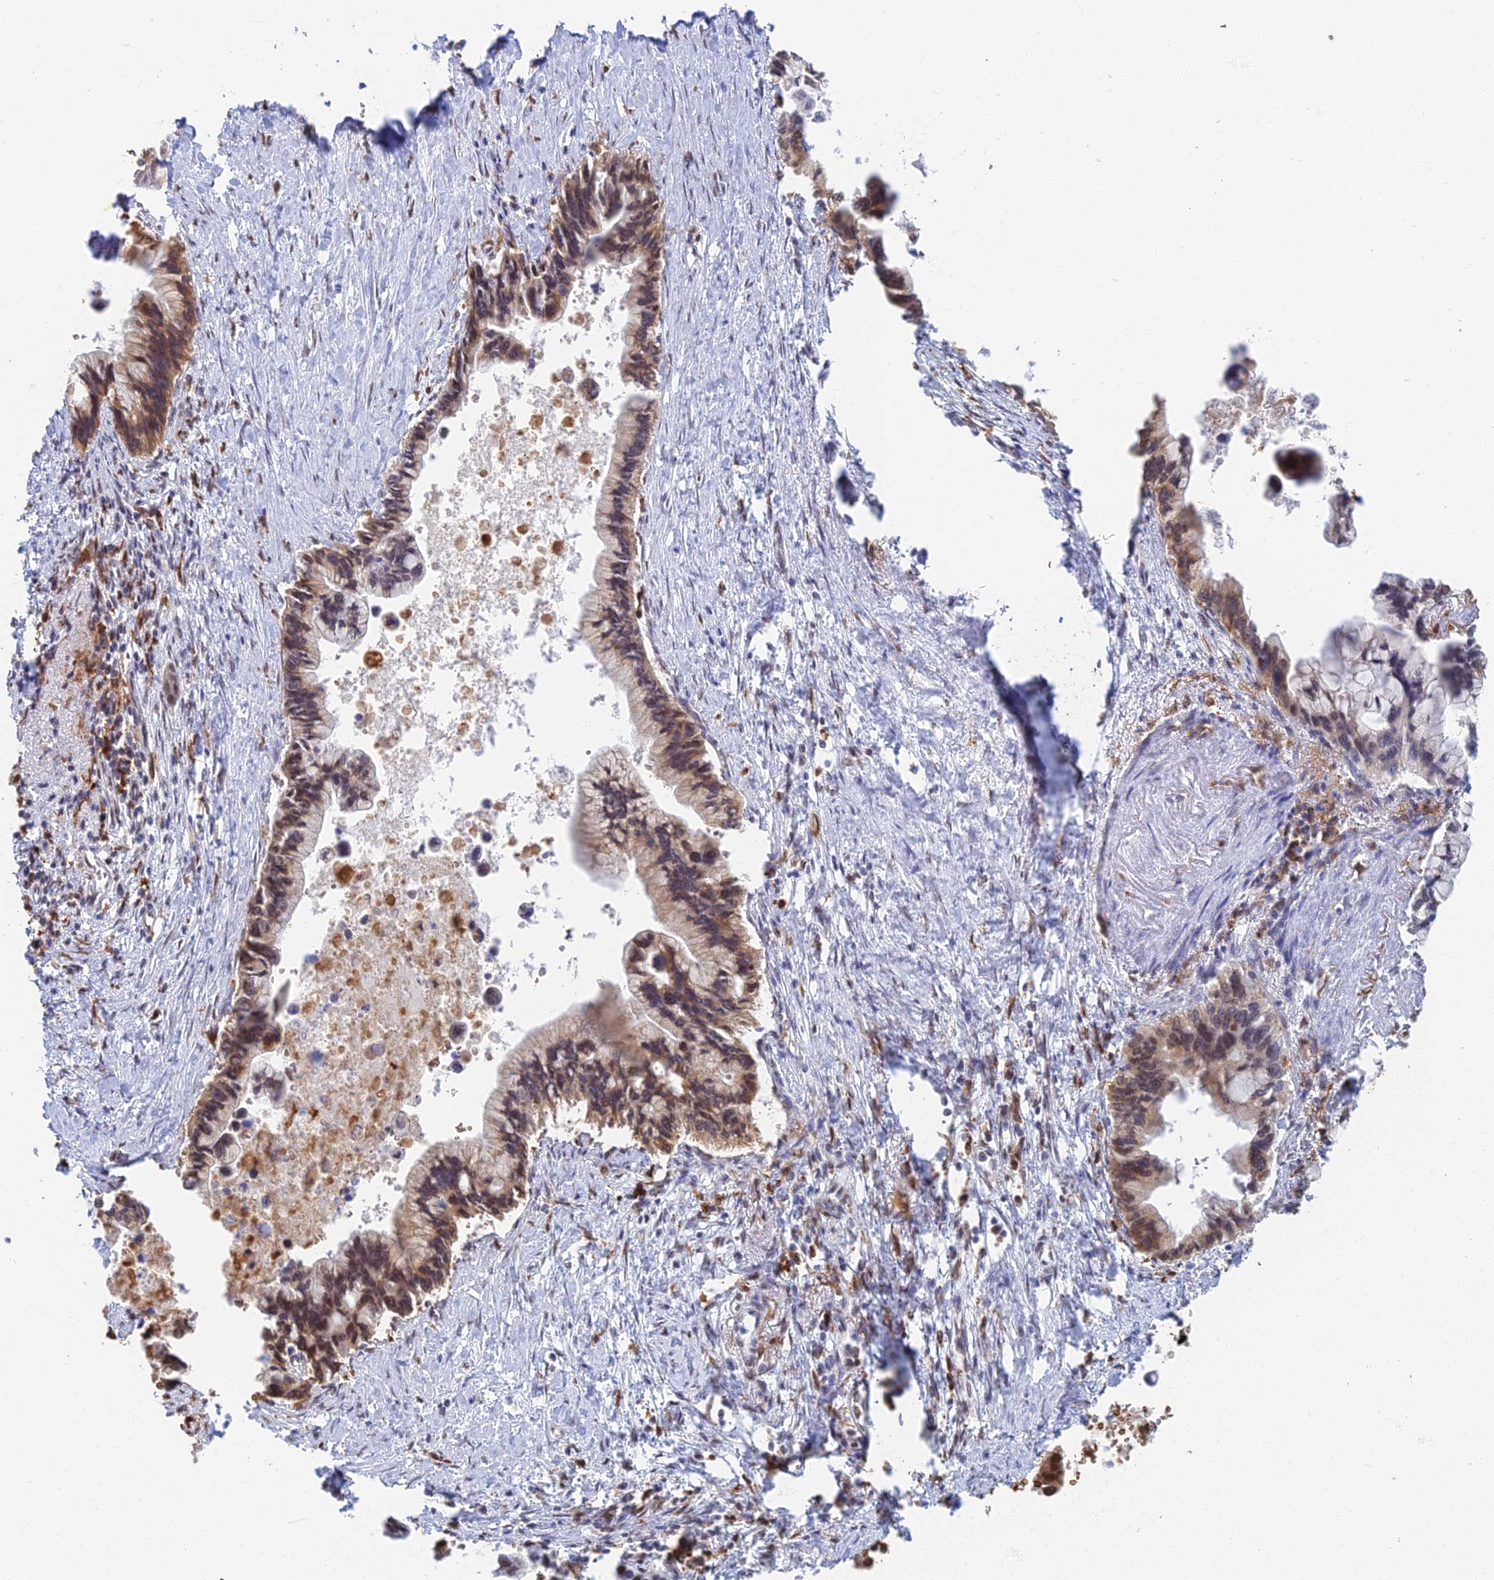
{"staining": {"intensity": "moderate", "quantity": ">75%", "location": "cytoplasmic/membranous,nuclear"}, "tissue": "pancreatic cancer", "cell_type": "Tumor cells", "image_type": "cancer", "snomed": [{"axis": "morphology", "description": "Adenocarcinoma, NOS"}, {"axis": "topography", "description": "Pancreas"}], "caption": "Pancreatic cancer (adenocarcinoma) stained with a protein marker exhibits moderate staining in tumor cells.", "gene": "GPATCH1", "patient": {"sex": "female", "age": 83}}